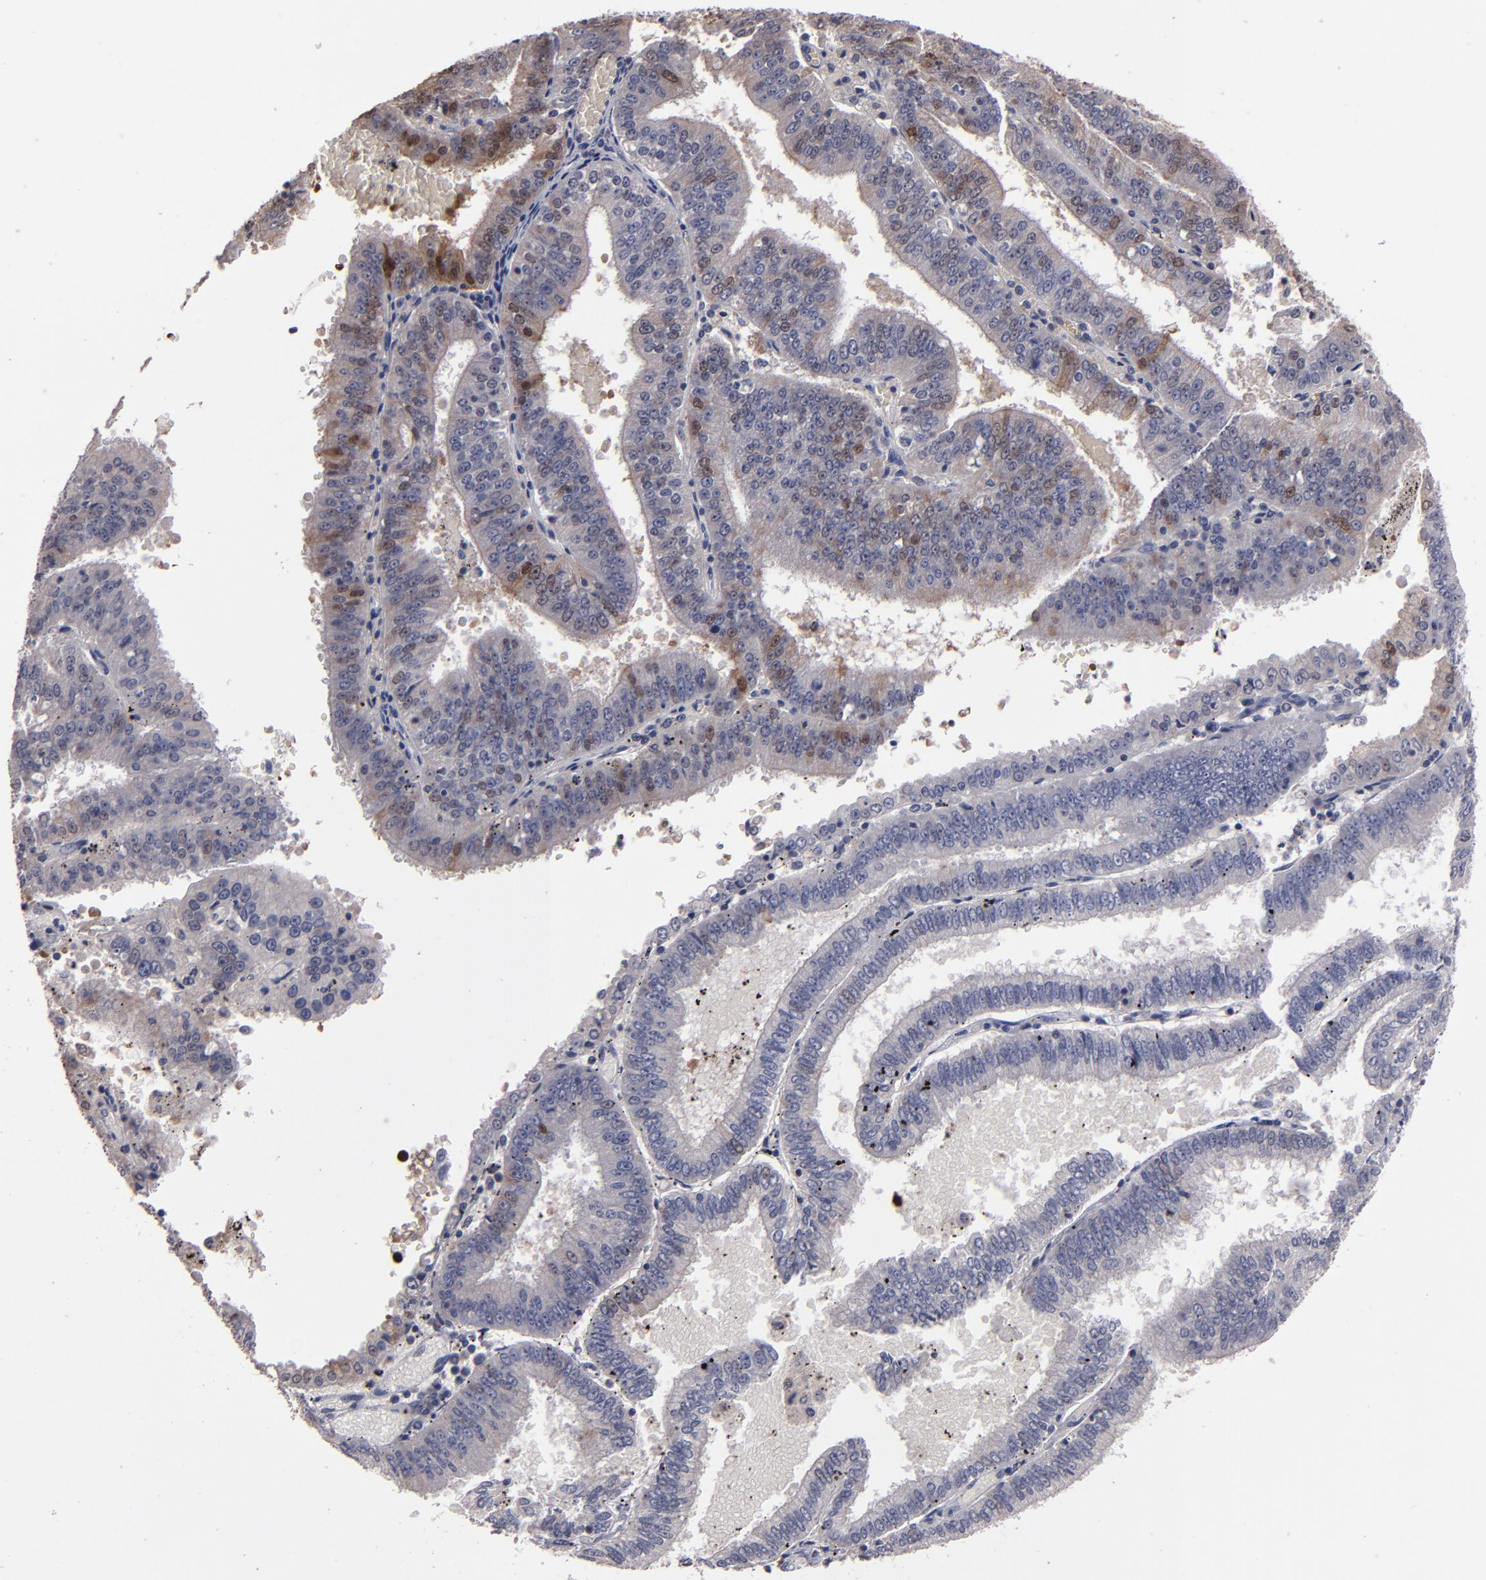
{"staining": {"intensity": "moderate", "quantity": "<25%", "location": "cytoplasmic/membranous,nuclear"}, "tissue": "endometrial cancer", "cell_type": "Tumor cells", "image_type": "cancer", "snomed": [{"axis": "morphology", "description": "Adenocarcinoma, NOS"}, {"axis": "topography", "description": "Endometrium"}], "caption": "Immunohistochemical staining of adenocarcinoma (endometrial) demonstrates low levels of moderate cytoplasmic/membranous and nuclear protein positivity in approximately <25% of tumor cells.", "gene": "S100A1", "patient": {"sex": "female", "age": 66}}